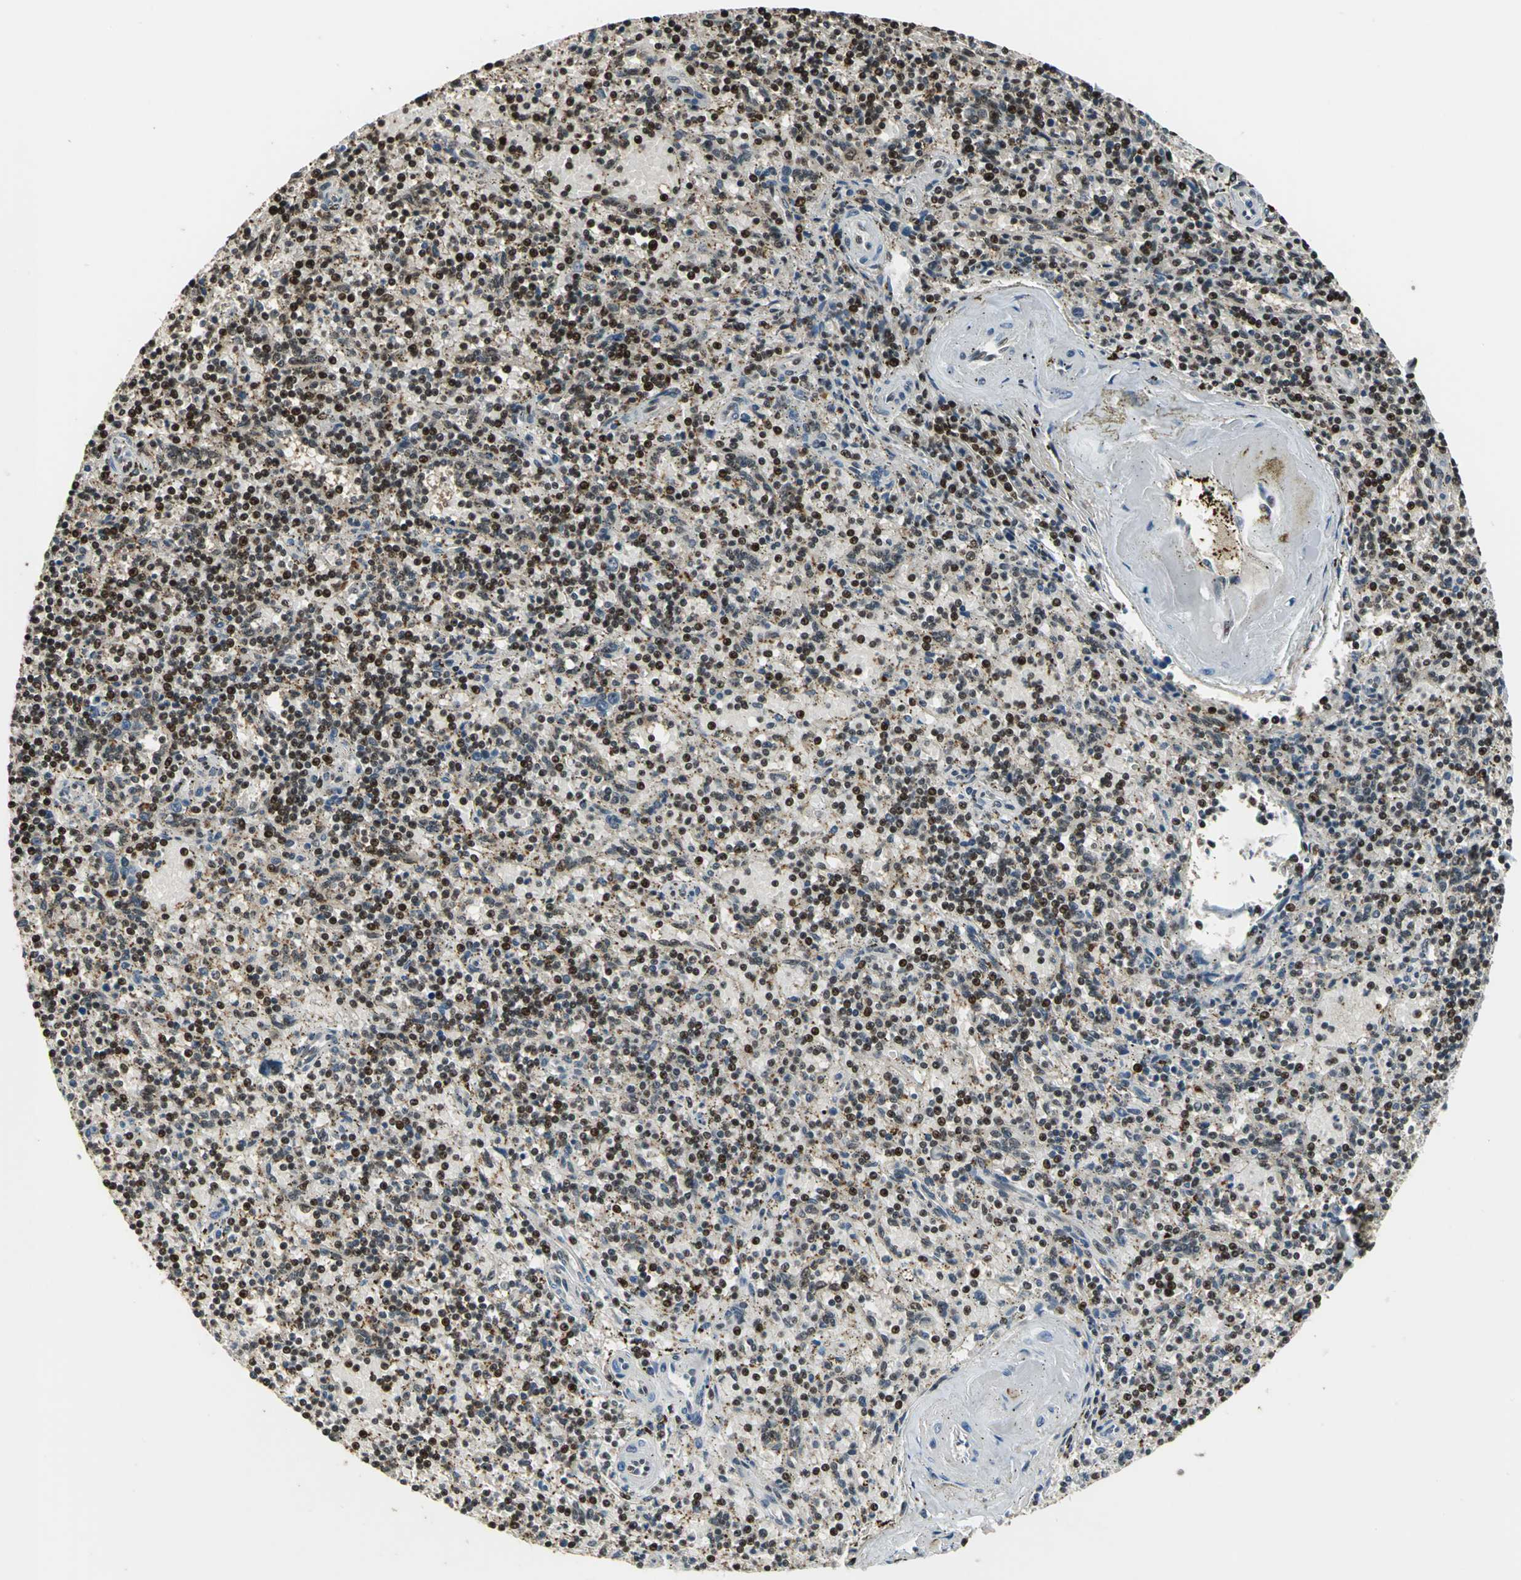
{"staining": {"intensity": "moderate", "quantity": ">75%", "location": "nuclear"}, "tissue": "lymphoma", "cell_type": "Tumor cells", "image_type": "cancer", "snomed": [{"axis": "morphology", "description": "Malignant lymphoma, non-Hodgkin's type, Low grade"}, {"axis": "topography", "description": "Spleen"}], "caption": "Immunohistochemistry (IHC) staining of malignant lymphoma, non-Hodgkin's type (low-grade), which shows medium levels of moderate nuclear staining in approximately >75% of tumor cells indicating moderate nuclear protein expression. The staining was performed using DAB (brown) for protein detection and nuclei were counterstained in hematoxylin (blue).", "gene": "MIS18BP1", "patient": {"sex": "male", "age": 73}}